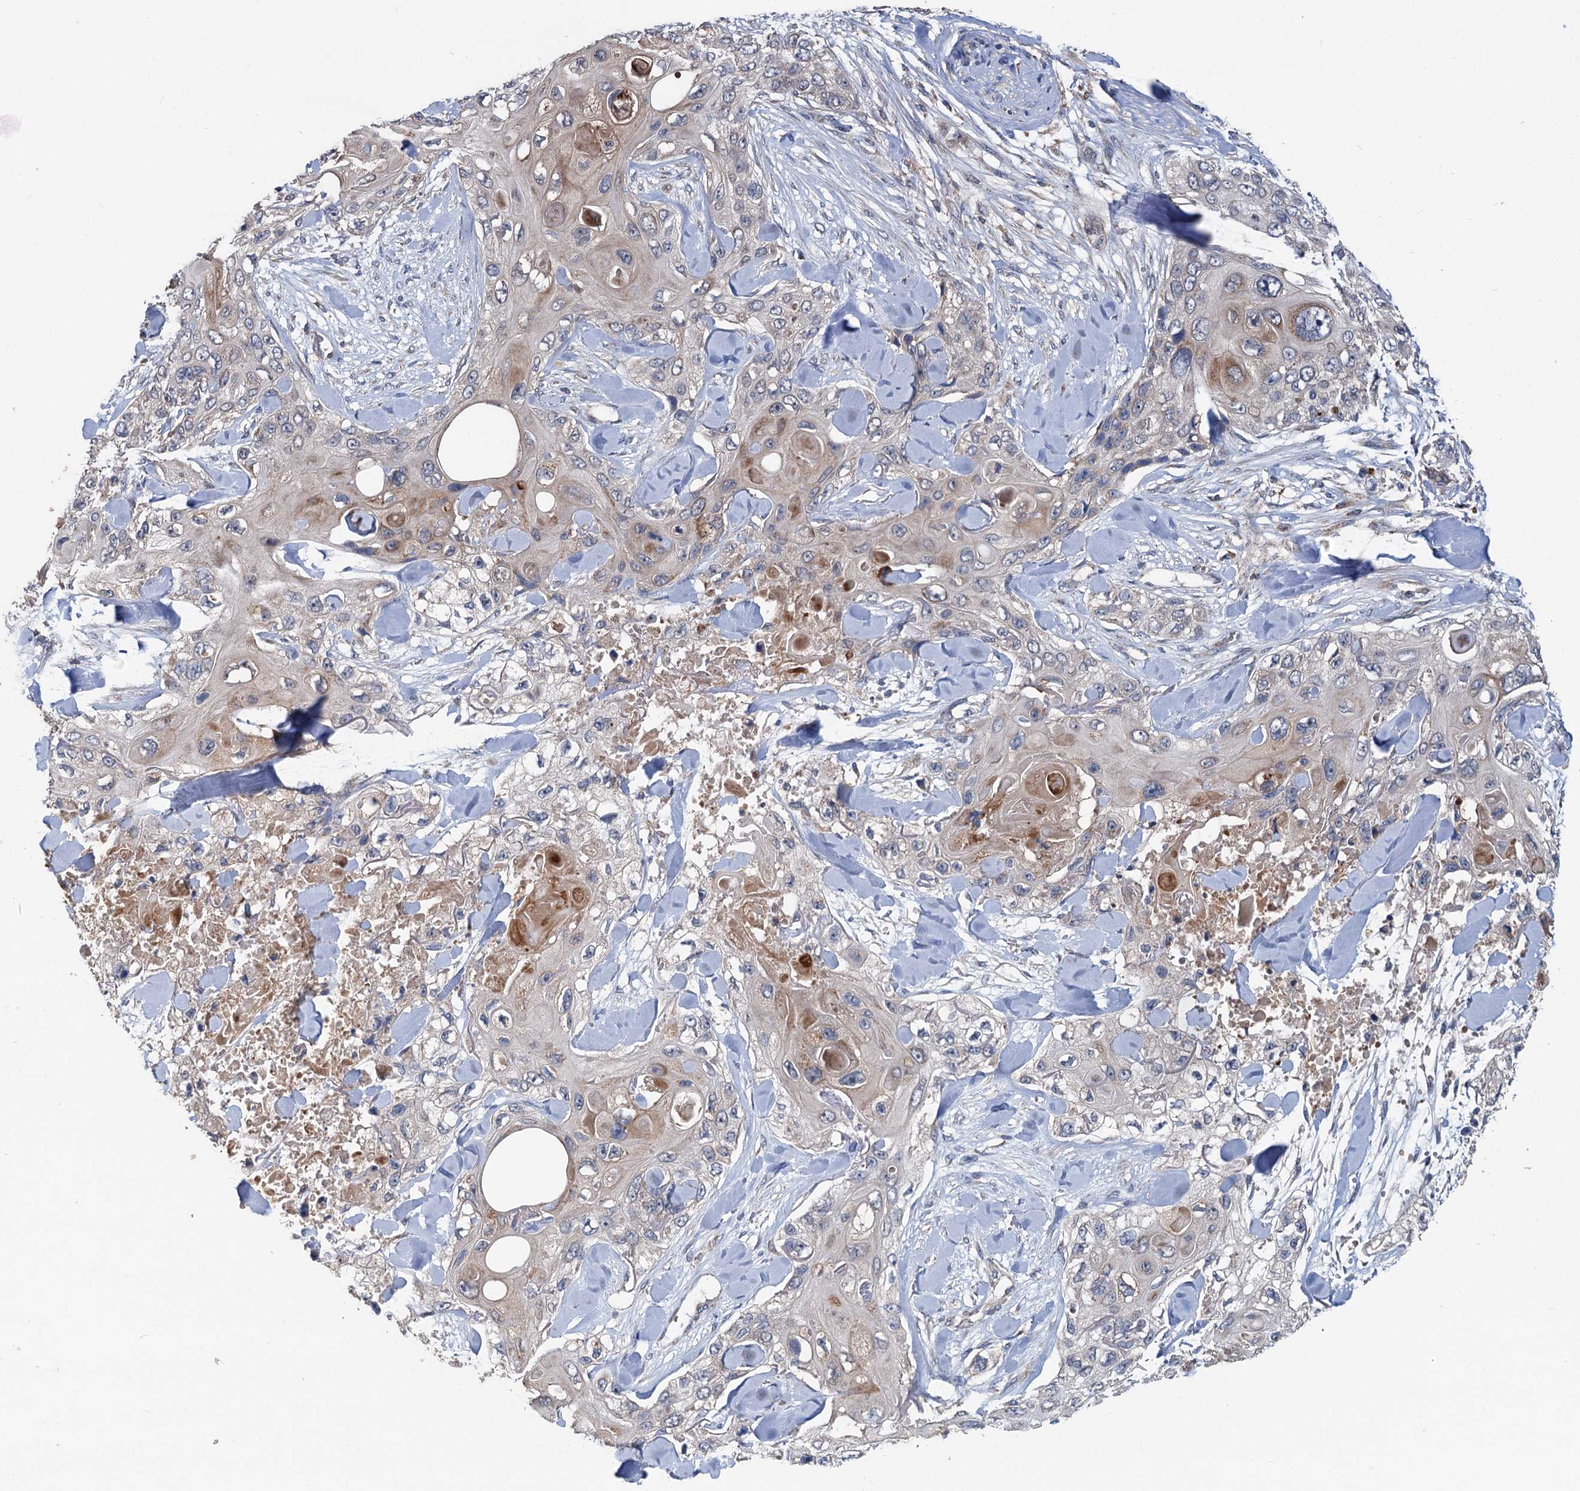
{"staining": {"intensity": "weak", "quantity": "<25%", "location": "cytoplasmic/membranous"}, "tissue": "skin cancer", "cell_type": "Tumor cells", "image_type": "cancer", "snomed": [{"axis": "morphology", "description": "Normal tissue, NOS"}, {"axis": "morphology", "description": "Squamous cell carcinoma, NOS"}, {"axis": "topography", "description": "Skin"}], "caption": "Skin cancer (squamous cell carcinoma) was stained to show a protein in brown. There is no significant staining in tumor cells. The staining is performed using DAB brown chromogen with nuclei counter-stained in using hematoxylin.", "gene": "OTUB1", "patient": {"sex": "male", "age": 72}}